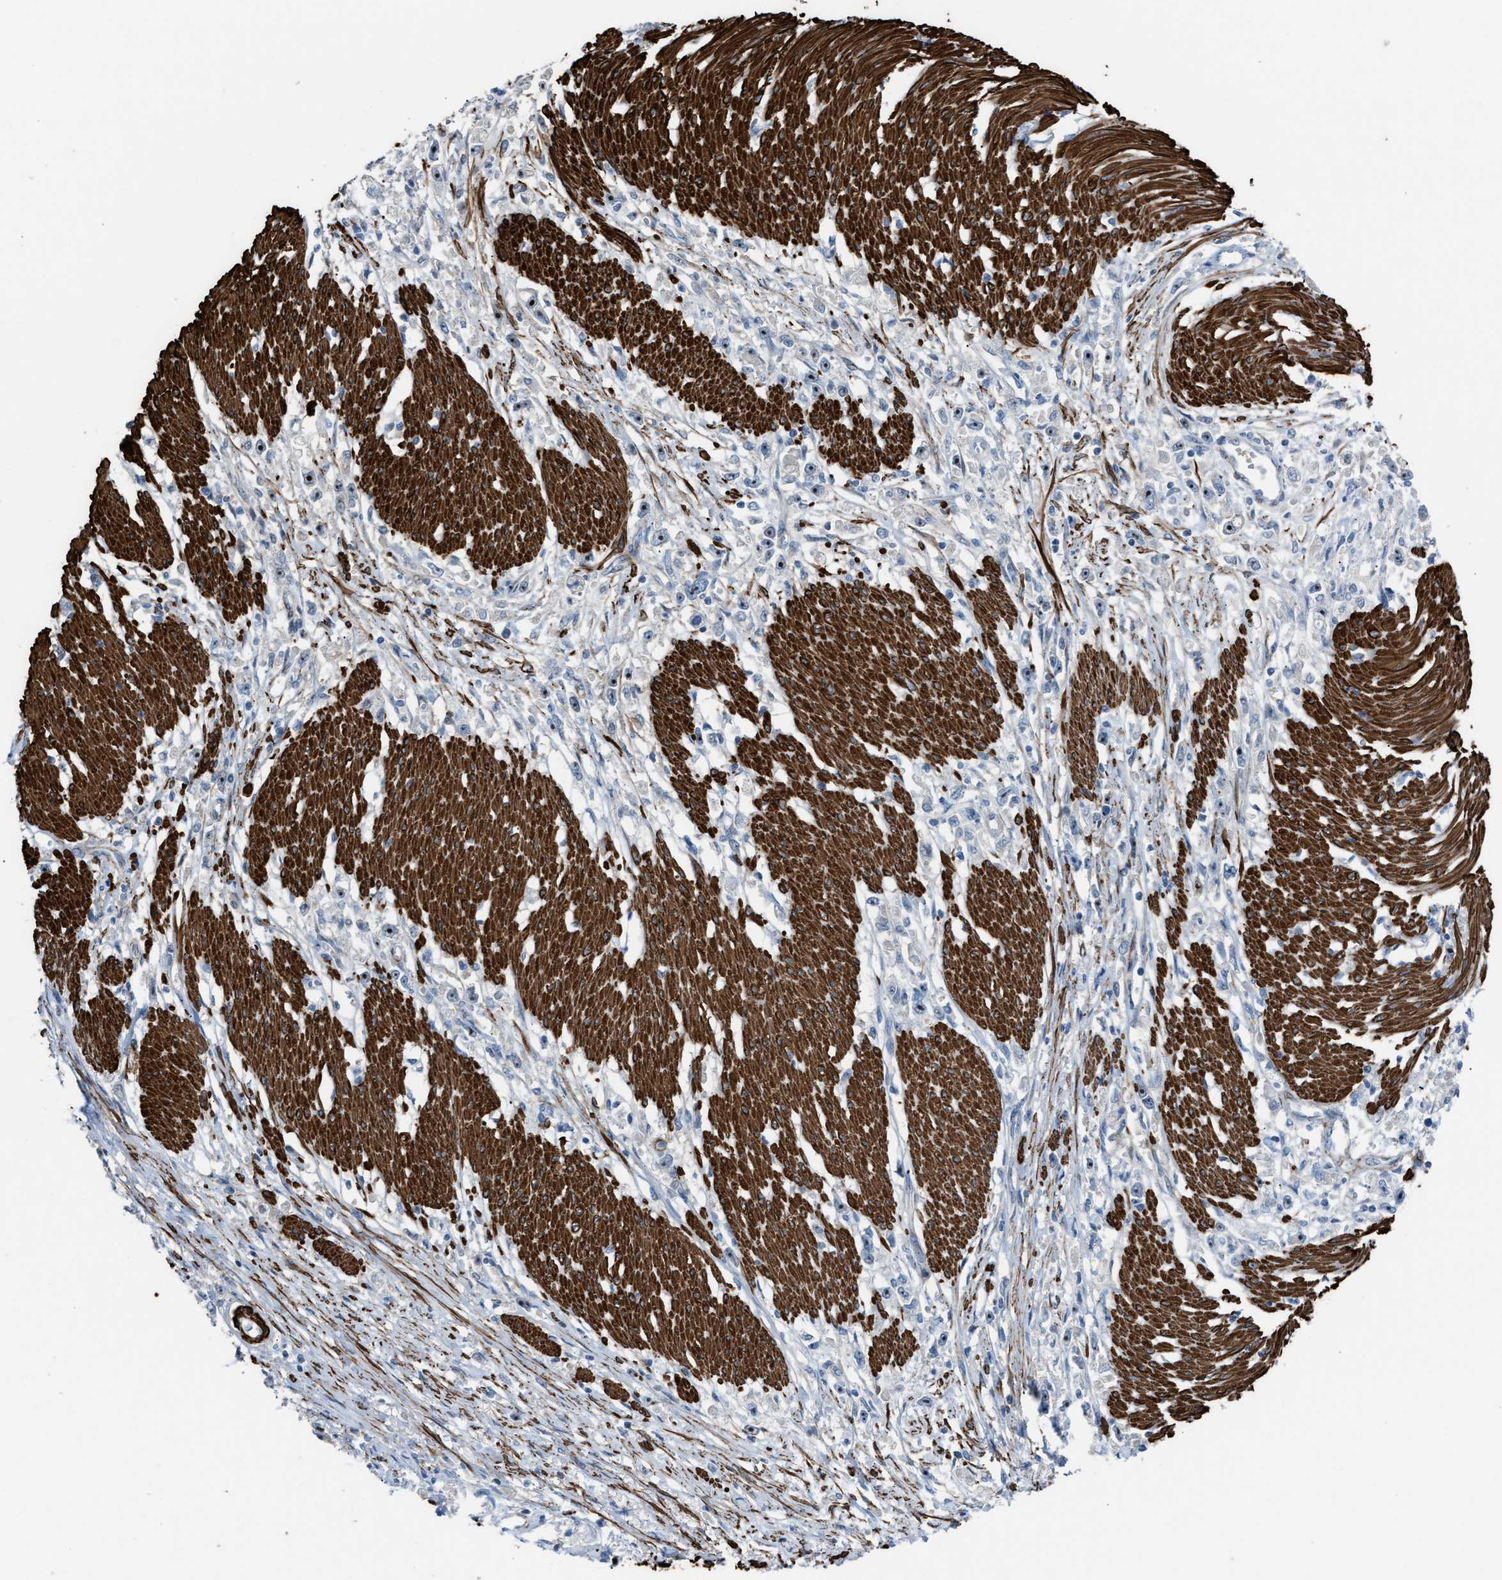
{"staining": {"intensity": "moderate", "quantity": "<25%", "location": "nuclear"}, "tissue": "stomach cancer", "cell_type": "Tumor cells", "image_type": "cancer", "snomed": [{"axis": "morphology", "description": "Adenocarcinoma, NOS"}, {"axis": "topography", "description": "Stomach"}], "caption": "Immunohistochemistry (IHC) micrograph of stomach cancer (adenocarcinoma) stained for a protein (brown), which displays low levels of moderate nuclear positivity in about <25% of tumor cells.", "gene": "NQO2", "patient": {"sex": "female", "age": 59}}